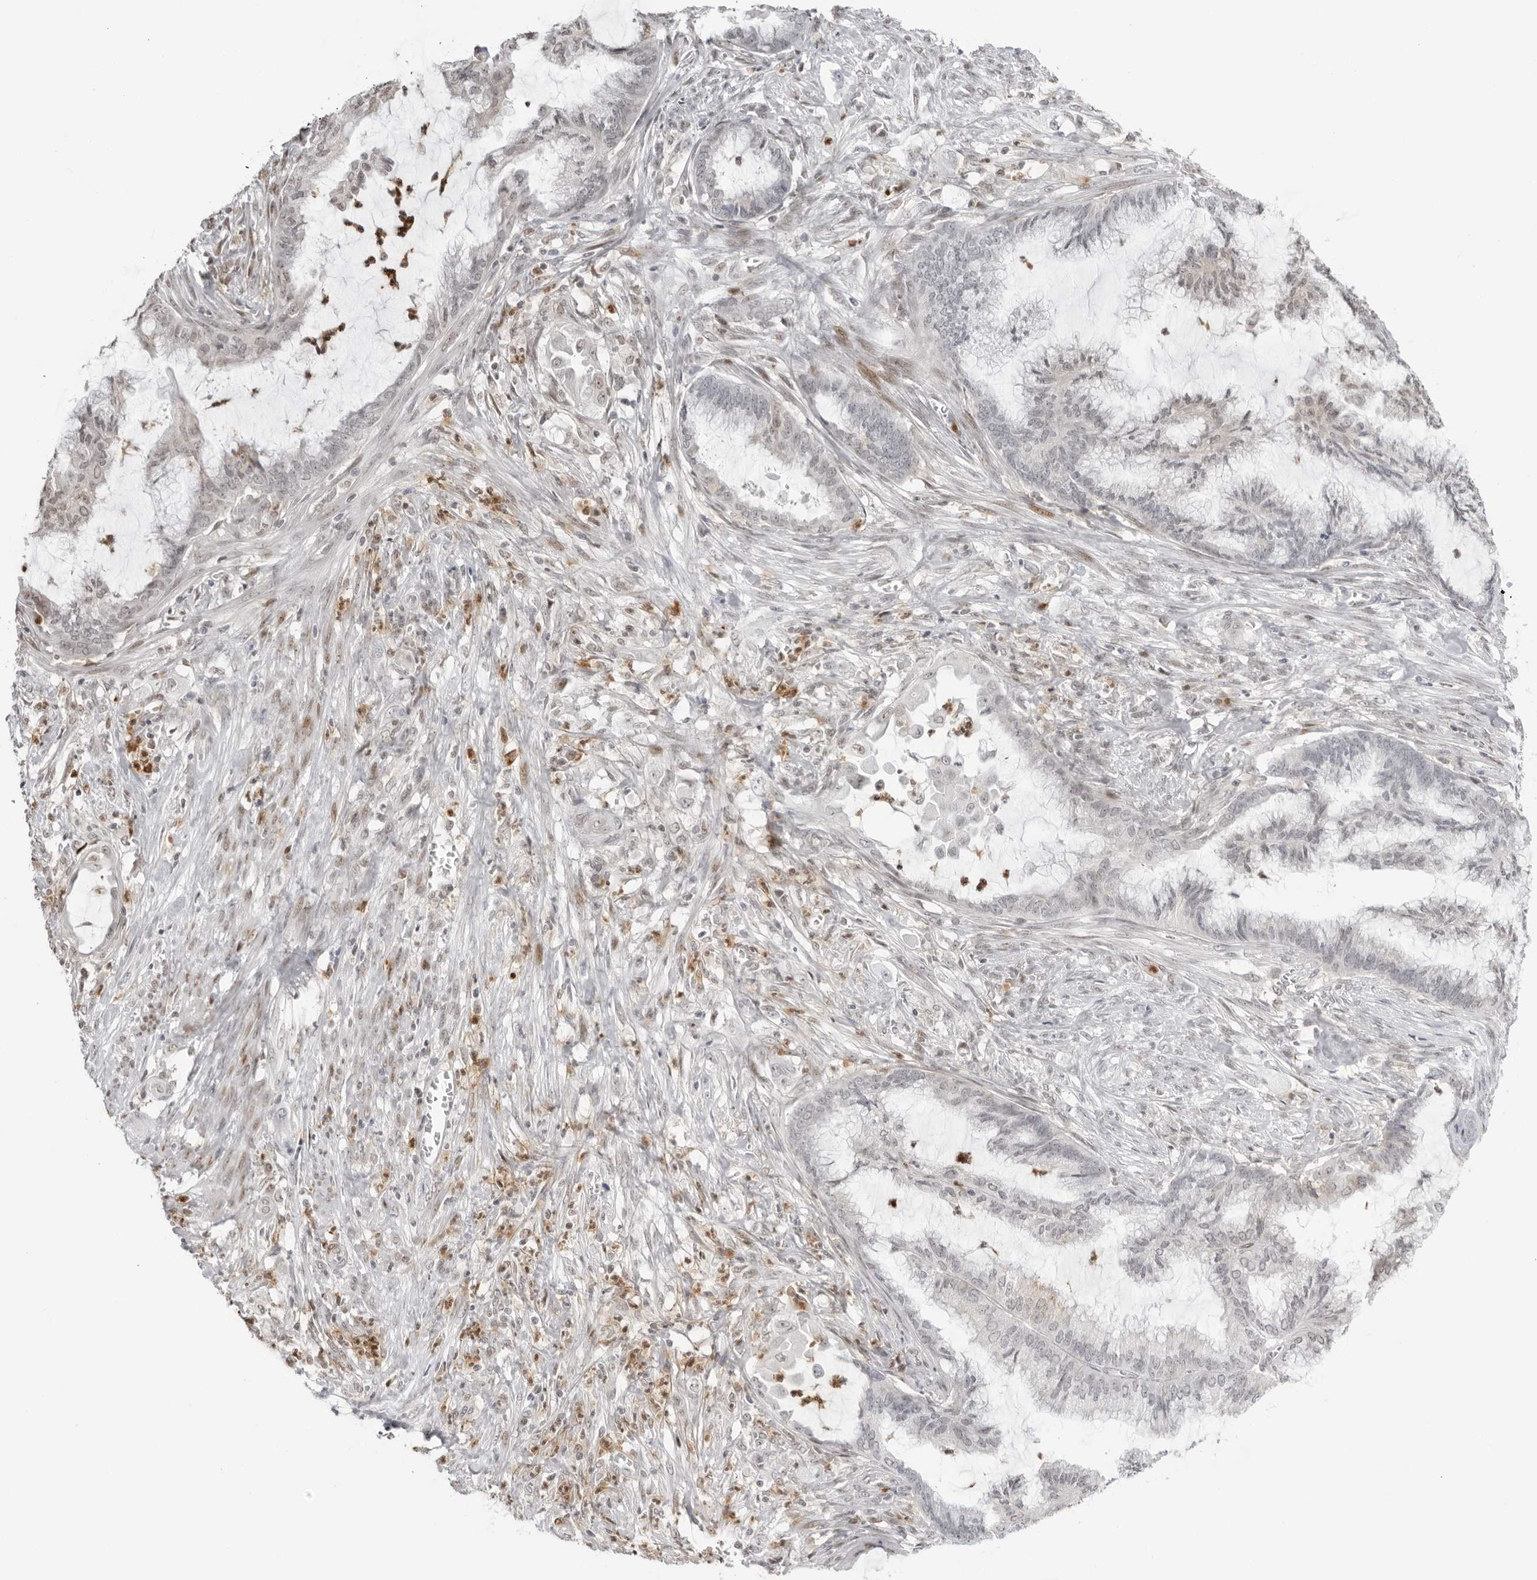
{"staining": {"intensity": "negative", "quantity": "none", "location": "none"}, "tissue": "endometrial cancer", "cell_type": "Tumor cells", "image_type": "cancer", "snomed": [{"axis": "morphology", "description": "Adenocarcinoma, NOS"}, {"axis": "topography", "description": "Endometrium"}], "caption": "Human endometrial adenocarcinoma stained for a protein using immunohistochemistry reveals no positivity in tumor cells.", "gene": "RNF146", "patient": {"sex": "female", "age": 86}}